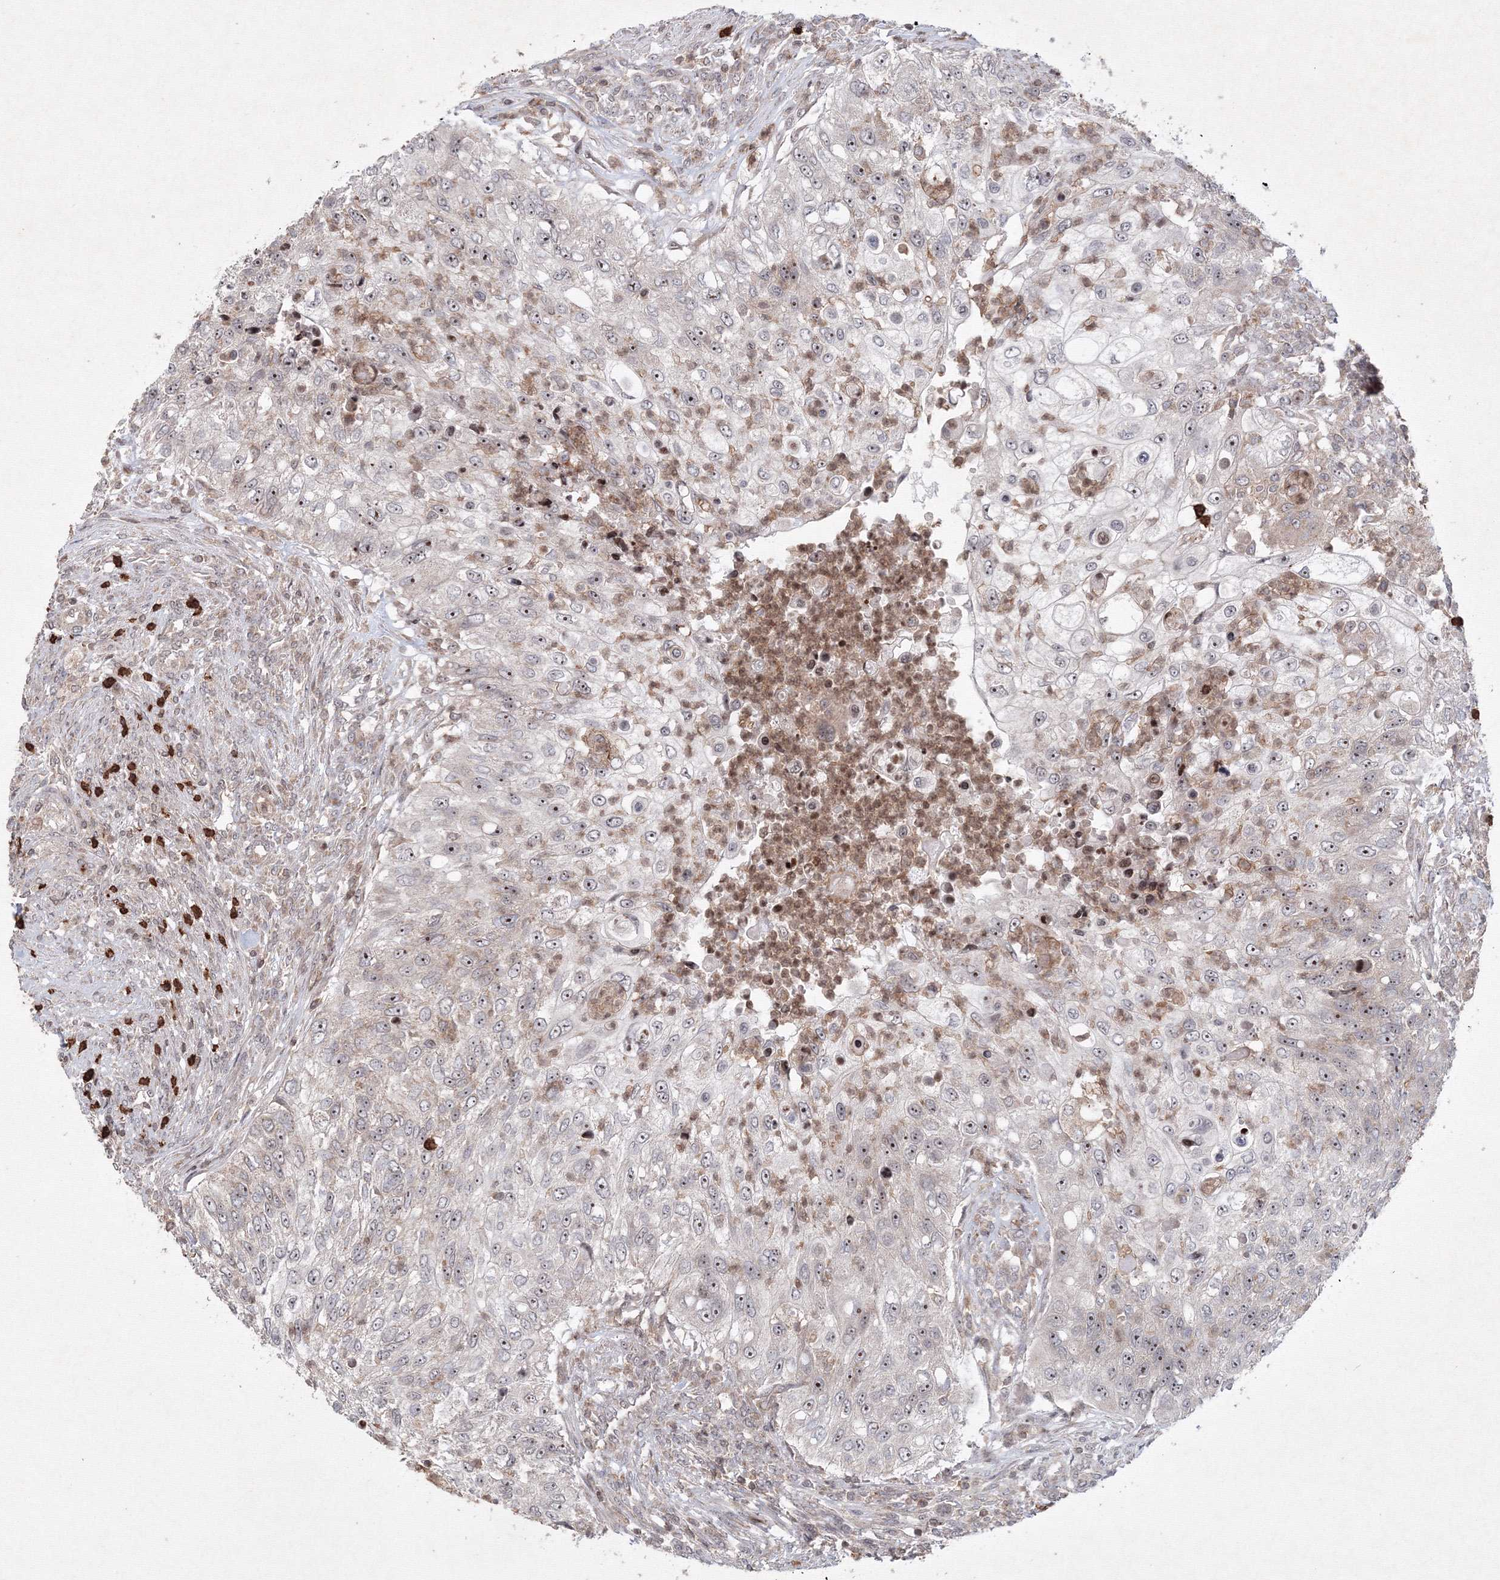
{"staining": {"intensity": "weak", "quantity": ">75%", "location": "cytoplasmic/membranous,nuclear"}, "tissue": "urothelial cancer", "cell_type": "Tumor cells", "image_type": "cancer", "snomed": [{"axis": "morphology", "description": "Urothelial carcinoma, High grade"}, {"axis": "topography", "description": "Urinary bladder"}], "caption": "A low amount of weak cytoplasmic/membranous and nuclear staining is present in about >75% of tumor cells in urothelial cancer tissue.", "gene": "MKRN2", "patient": {"sex": "female", "age": 60}}